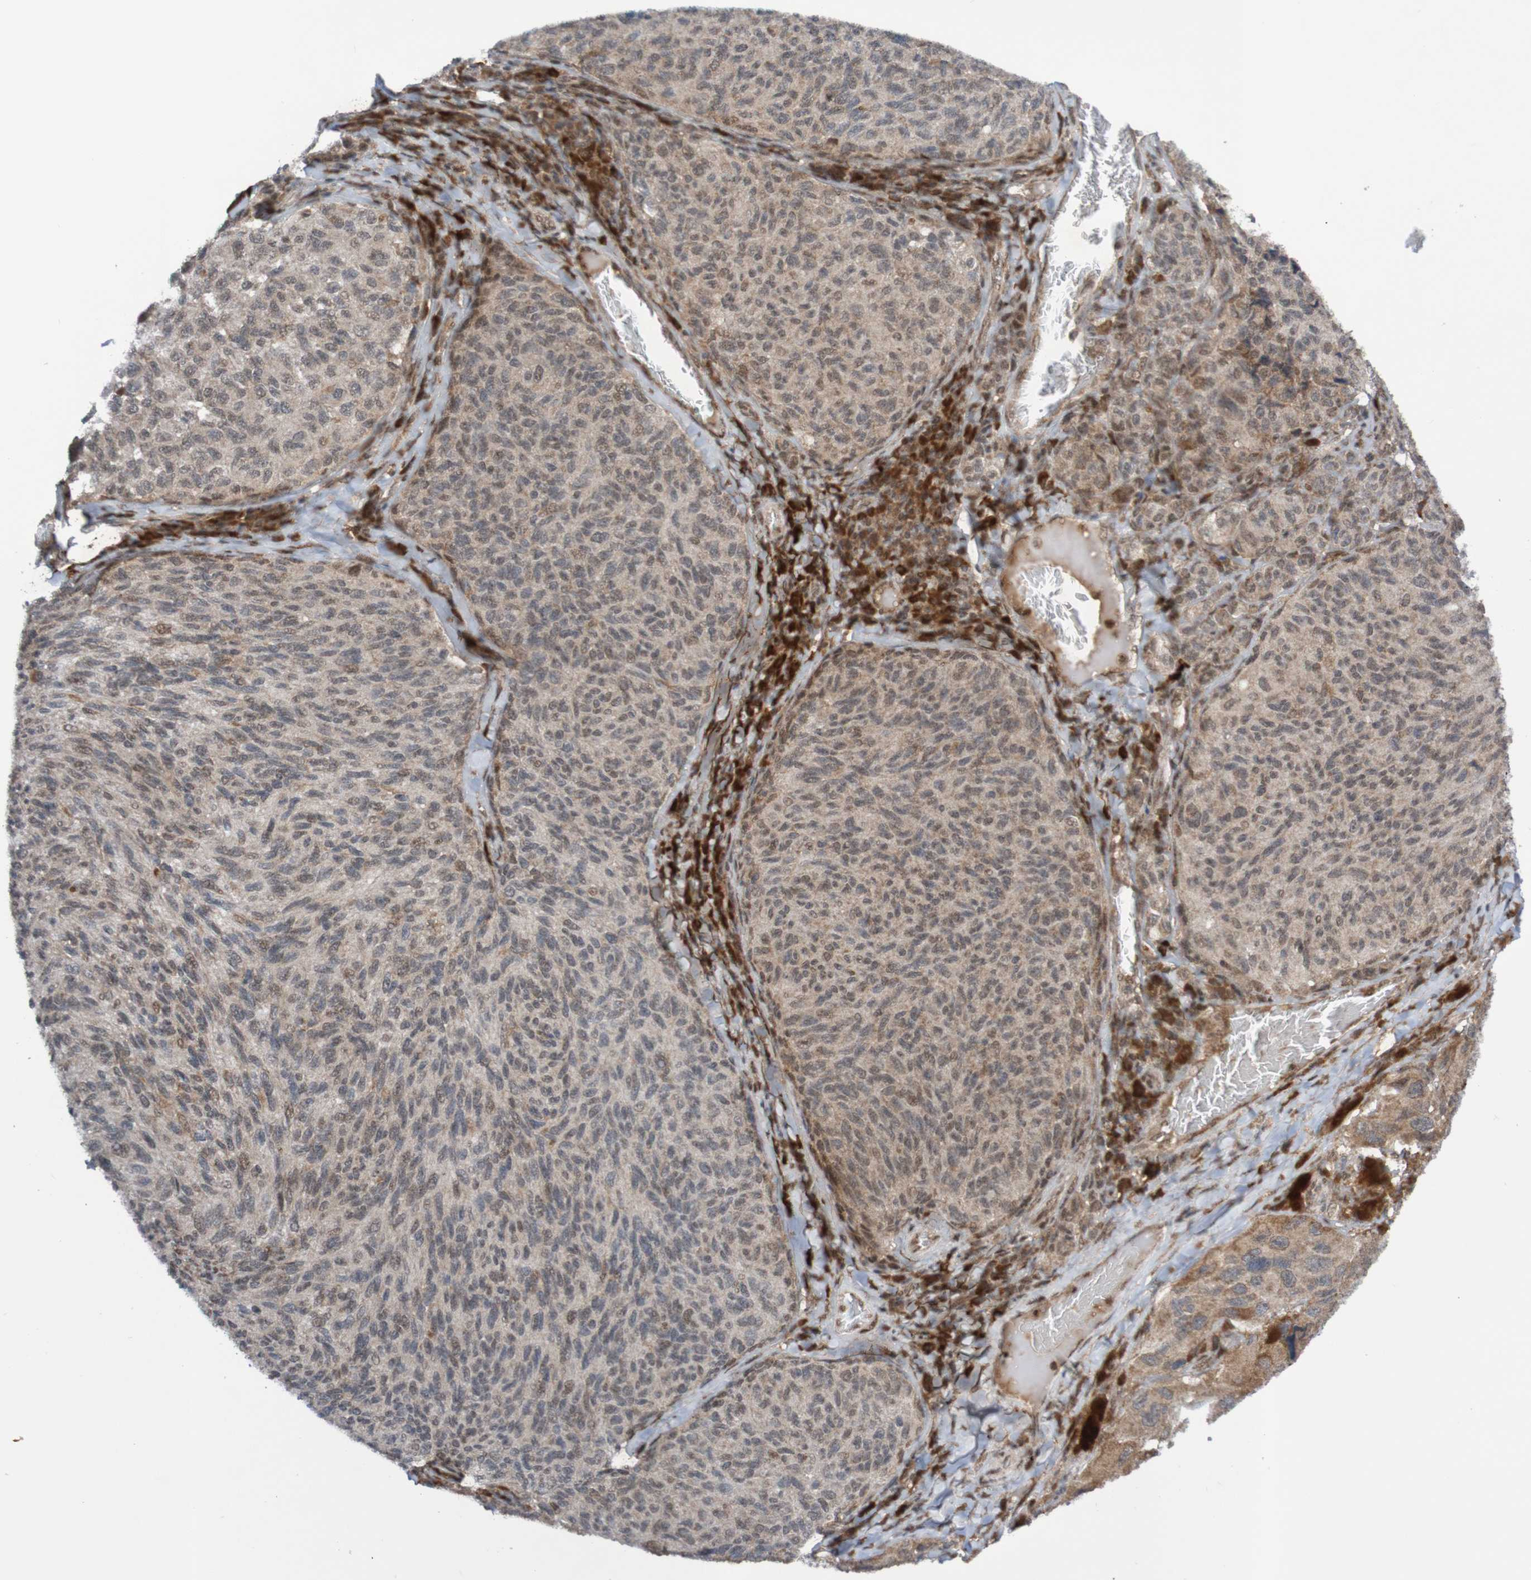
{"staining": {"intensity": "weak", "quantity": ">75%", "location": "cytoplasmic/membranous"}, "tissue": "melanoma", "cell_type": "Tumor cells", "image_type": "cancer", "snomed": [{"axis": "morphology", "description": "Malignant melanoma, NOS"}, {"axis": "topography", "description": "Skin"}], "caption": "Melanoma stained for a protein demonstrates weak cytoplasmic/membranous positivity in tumor cells. The staining was performed using DAB, with brown indicating positive protein expression. Nuclei are stained blue with hematoxylin.", "gene": "ITLN1", "patient": {"sex": "female", "age": 73}}